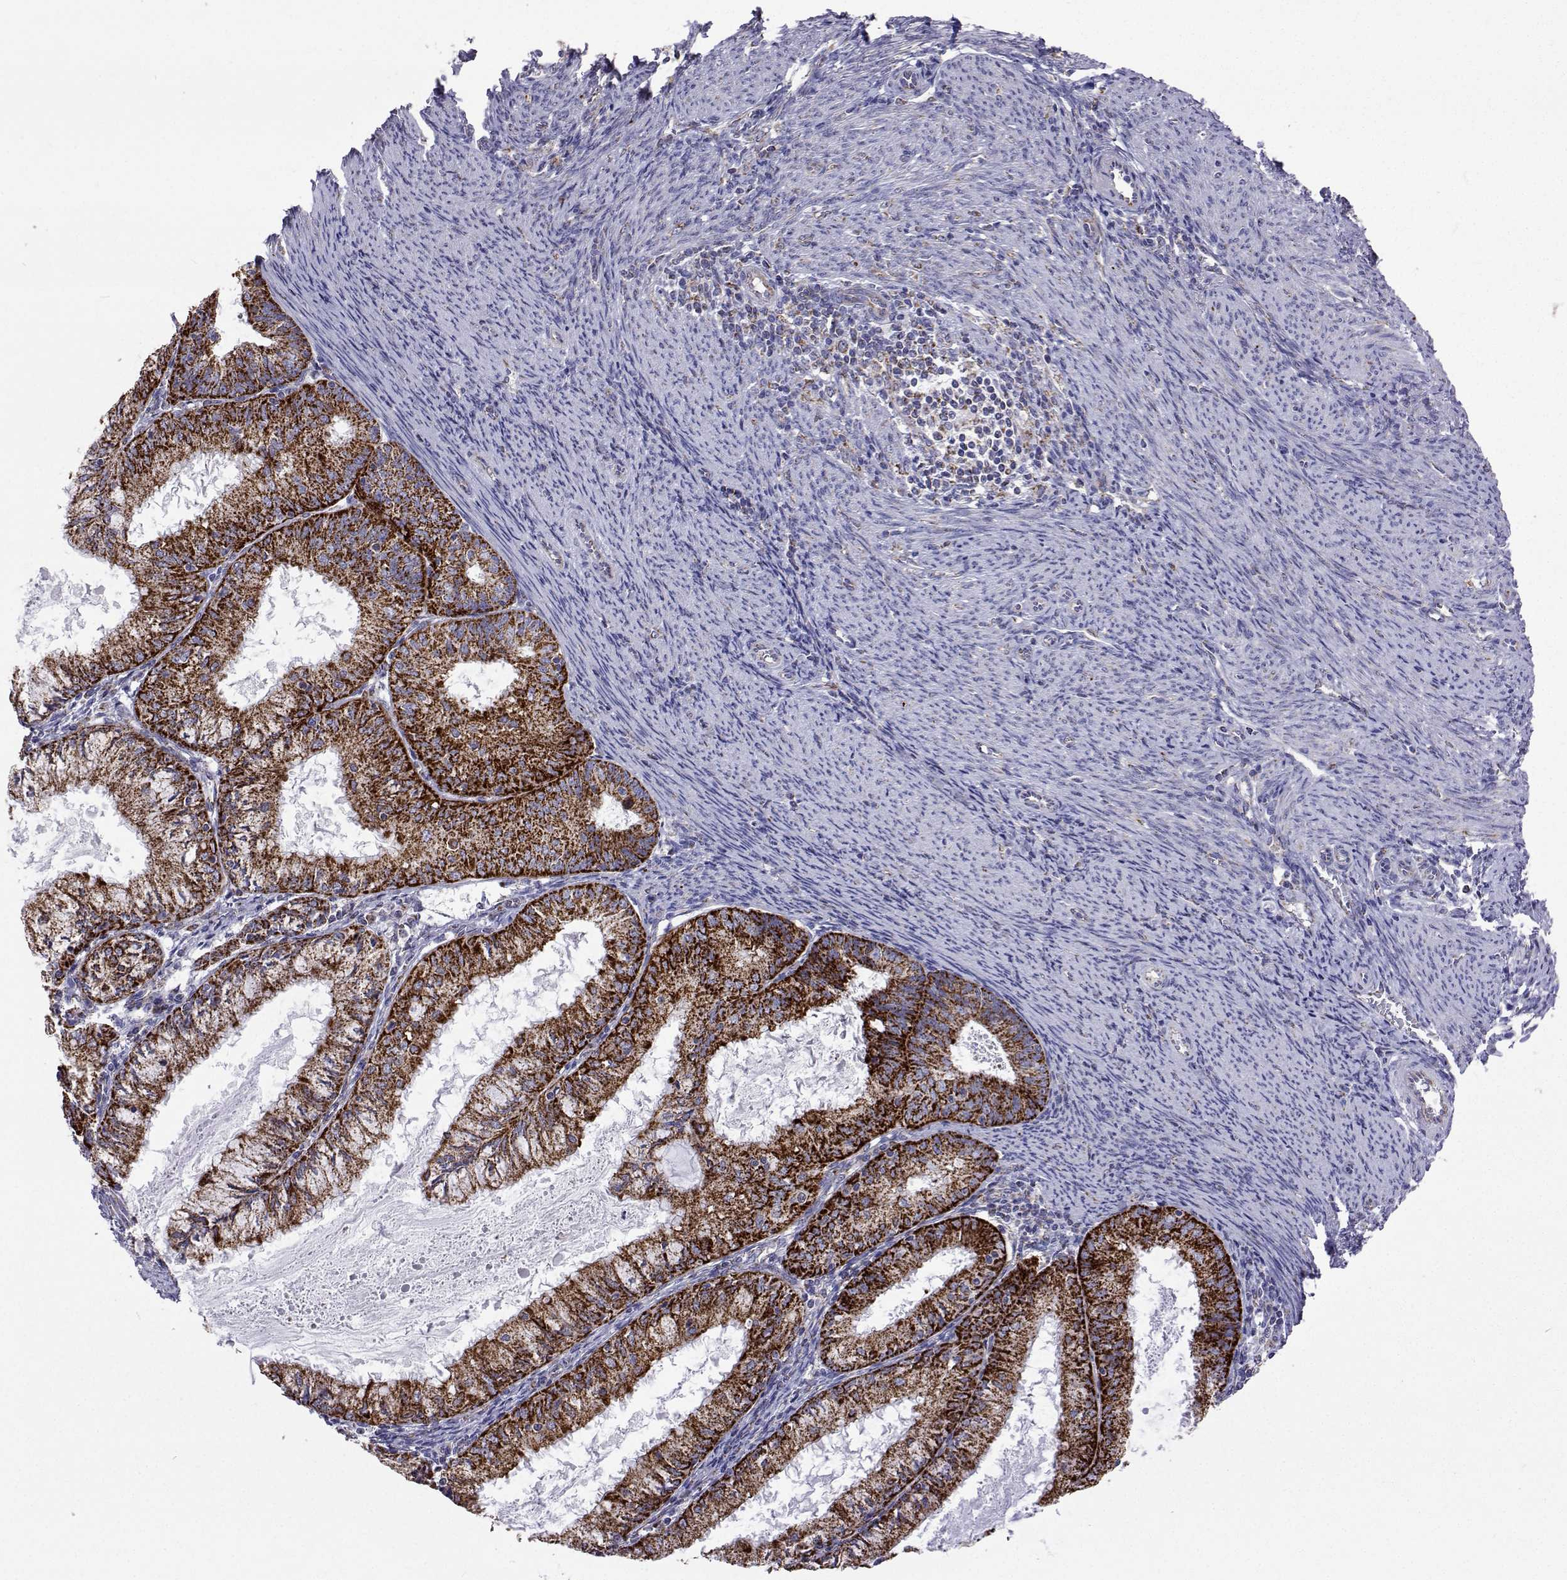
{"staining": {"intensity": "strong", "quantity": ">75%", "location": "cytoplasmic/membranous"}, "tissue": "endometrial cancer", "cell_type": "Tumor cells", "image_type": "cancer", "snomed": [{"axis": "morphology", "description": "Adenocarcinoma, NOS"}, {"axis": "topography", "description": "Endometrium"}], "caption": "About >75% of tumor cells in human endometrial cancer (adenocarcinoma) exhibit strong cytoplasmic/membranous protein positivity as visualized by brown immunohistochemical staining.", "gene": "MCCC2", "patient": {"sex": "female", "age": 57}}